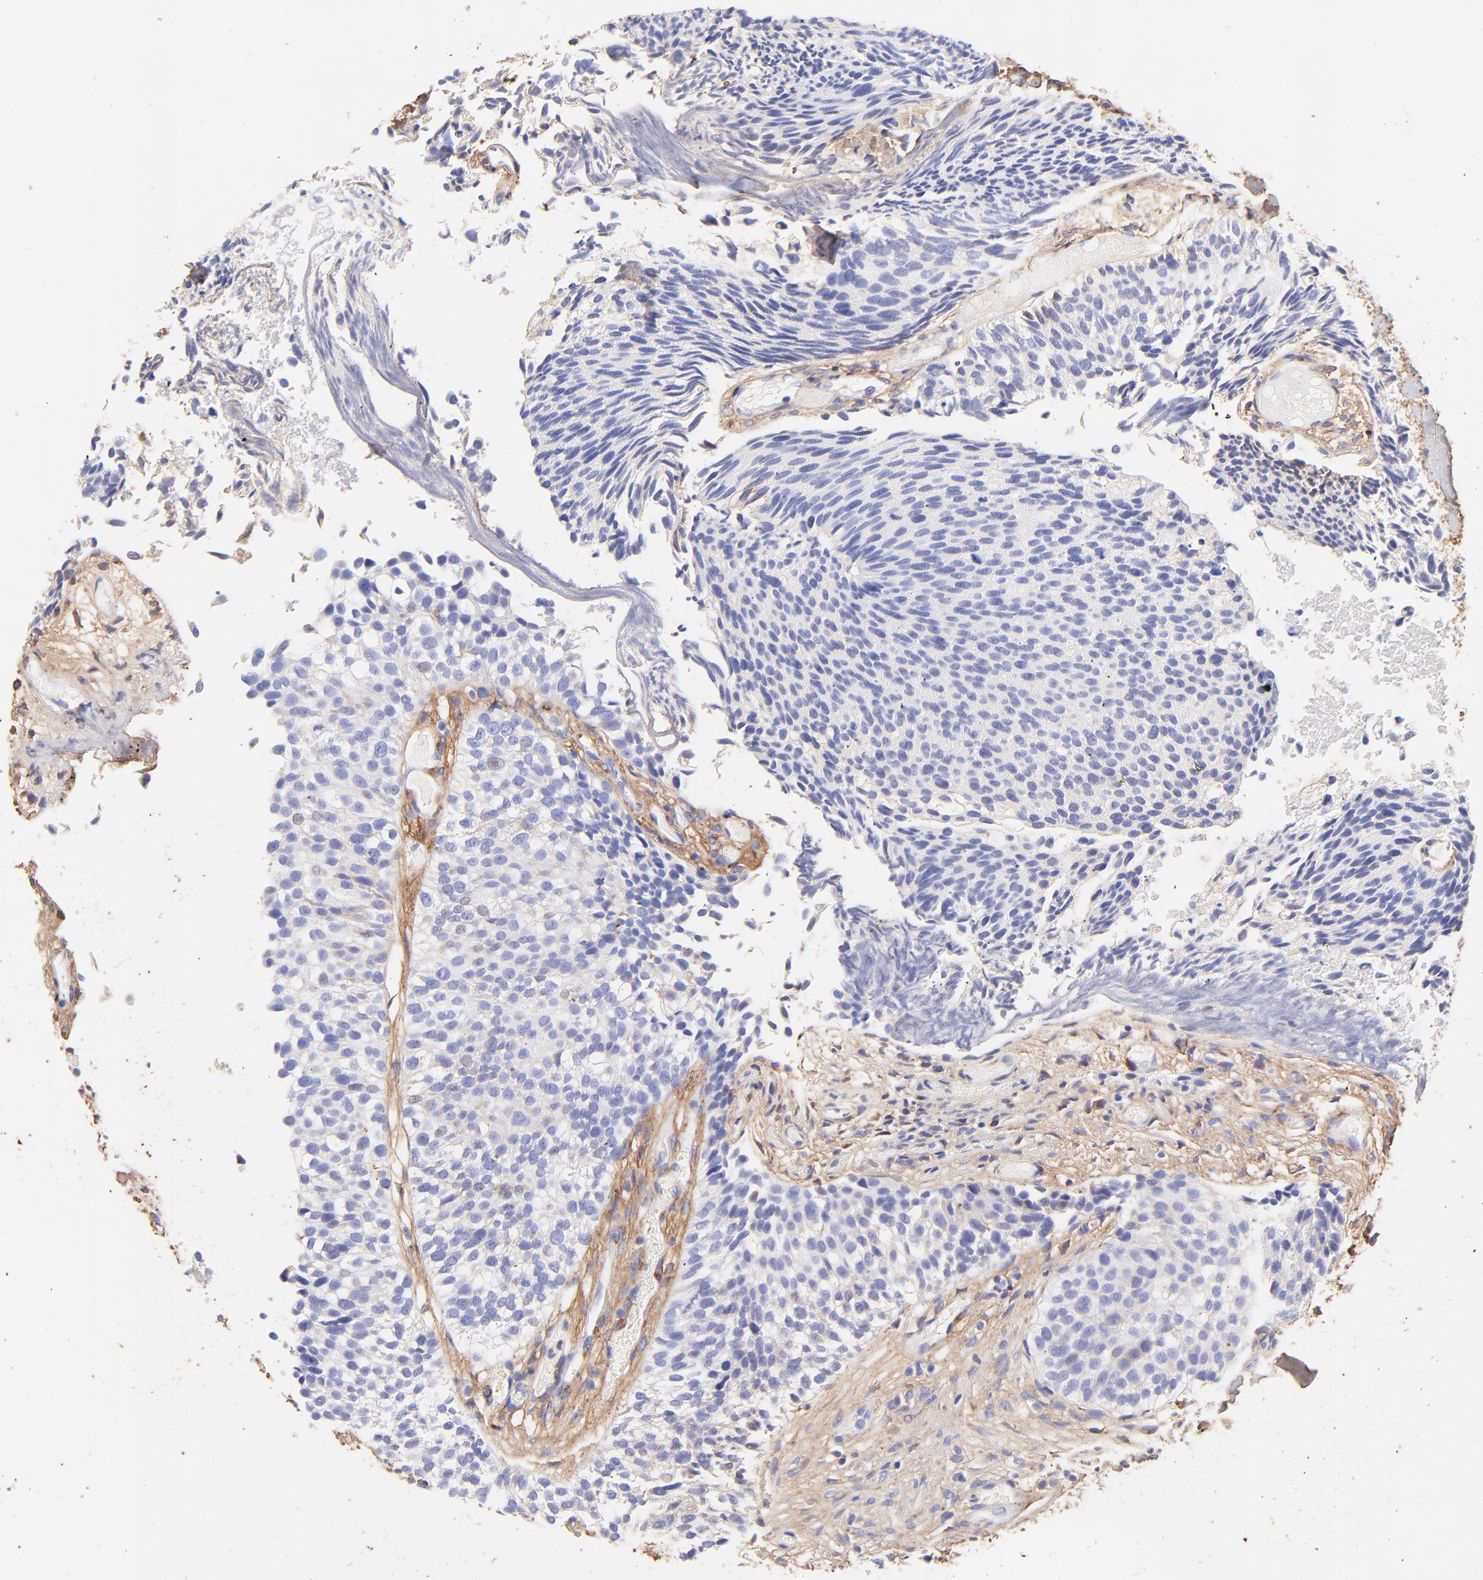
{"staining": {"intensity": "negative", "quantity": "none", "location": "none"}, "tissue": "urothelial cancer", "cell_type": "Tumor cells", "image_type": "cancer", "snomed": [{"axis": "morphology", "description": "Urothelial carcinoma, Low grade"}, {"axis": "topography", "description": "Urinary bladder"}], "caption": "IHC micrograph of urothelial cancer stained for a protein (brown), which shows no positivity in tumor cells.", "gene": "BGN", "patient": {"sex": "male", "age": 84}}